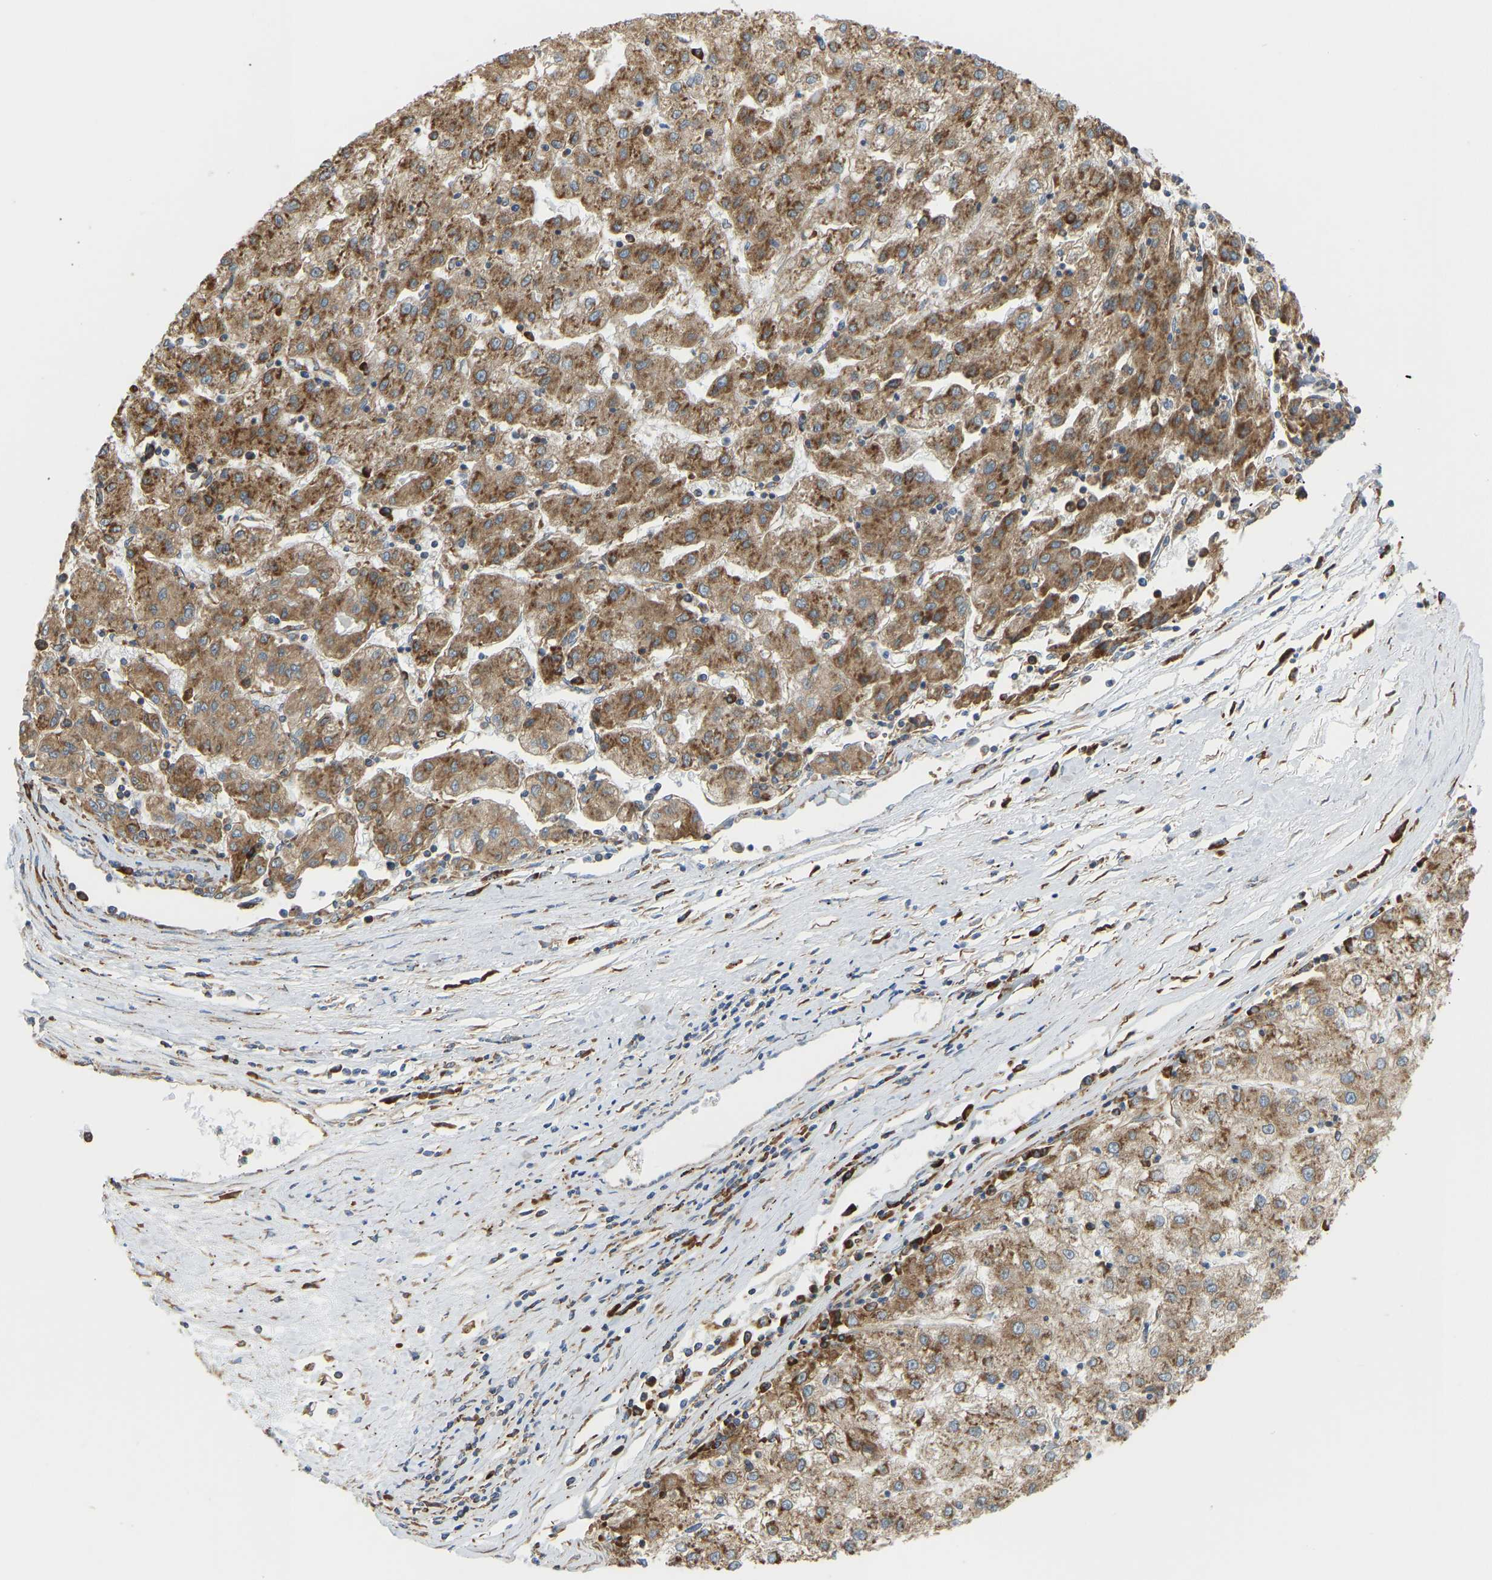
{"staining": {"intensity": "strong", "quantity": ">75%", "location": "cytoplasmic/membranous"}, "tissue": "liver cancer", "cell_type": "Tumor cells", "image_type": "cancer", "snomed": [{"axis": "morphology", "description": "Carcinoma, Hepatocellular, NOS"}, {"axis": "topography", "description": "Liver"}], "caption": "A brown stain highlights strong cytoplasmic/membranous staining of a protein in liver cancer (hepatocellular carcinoma) tumor cells.", "gene": "RPS6KB2", "patient": {"sex": "male", "age": 72}}